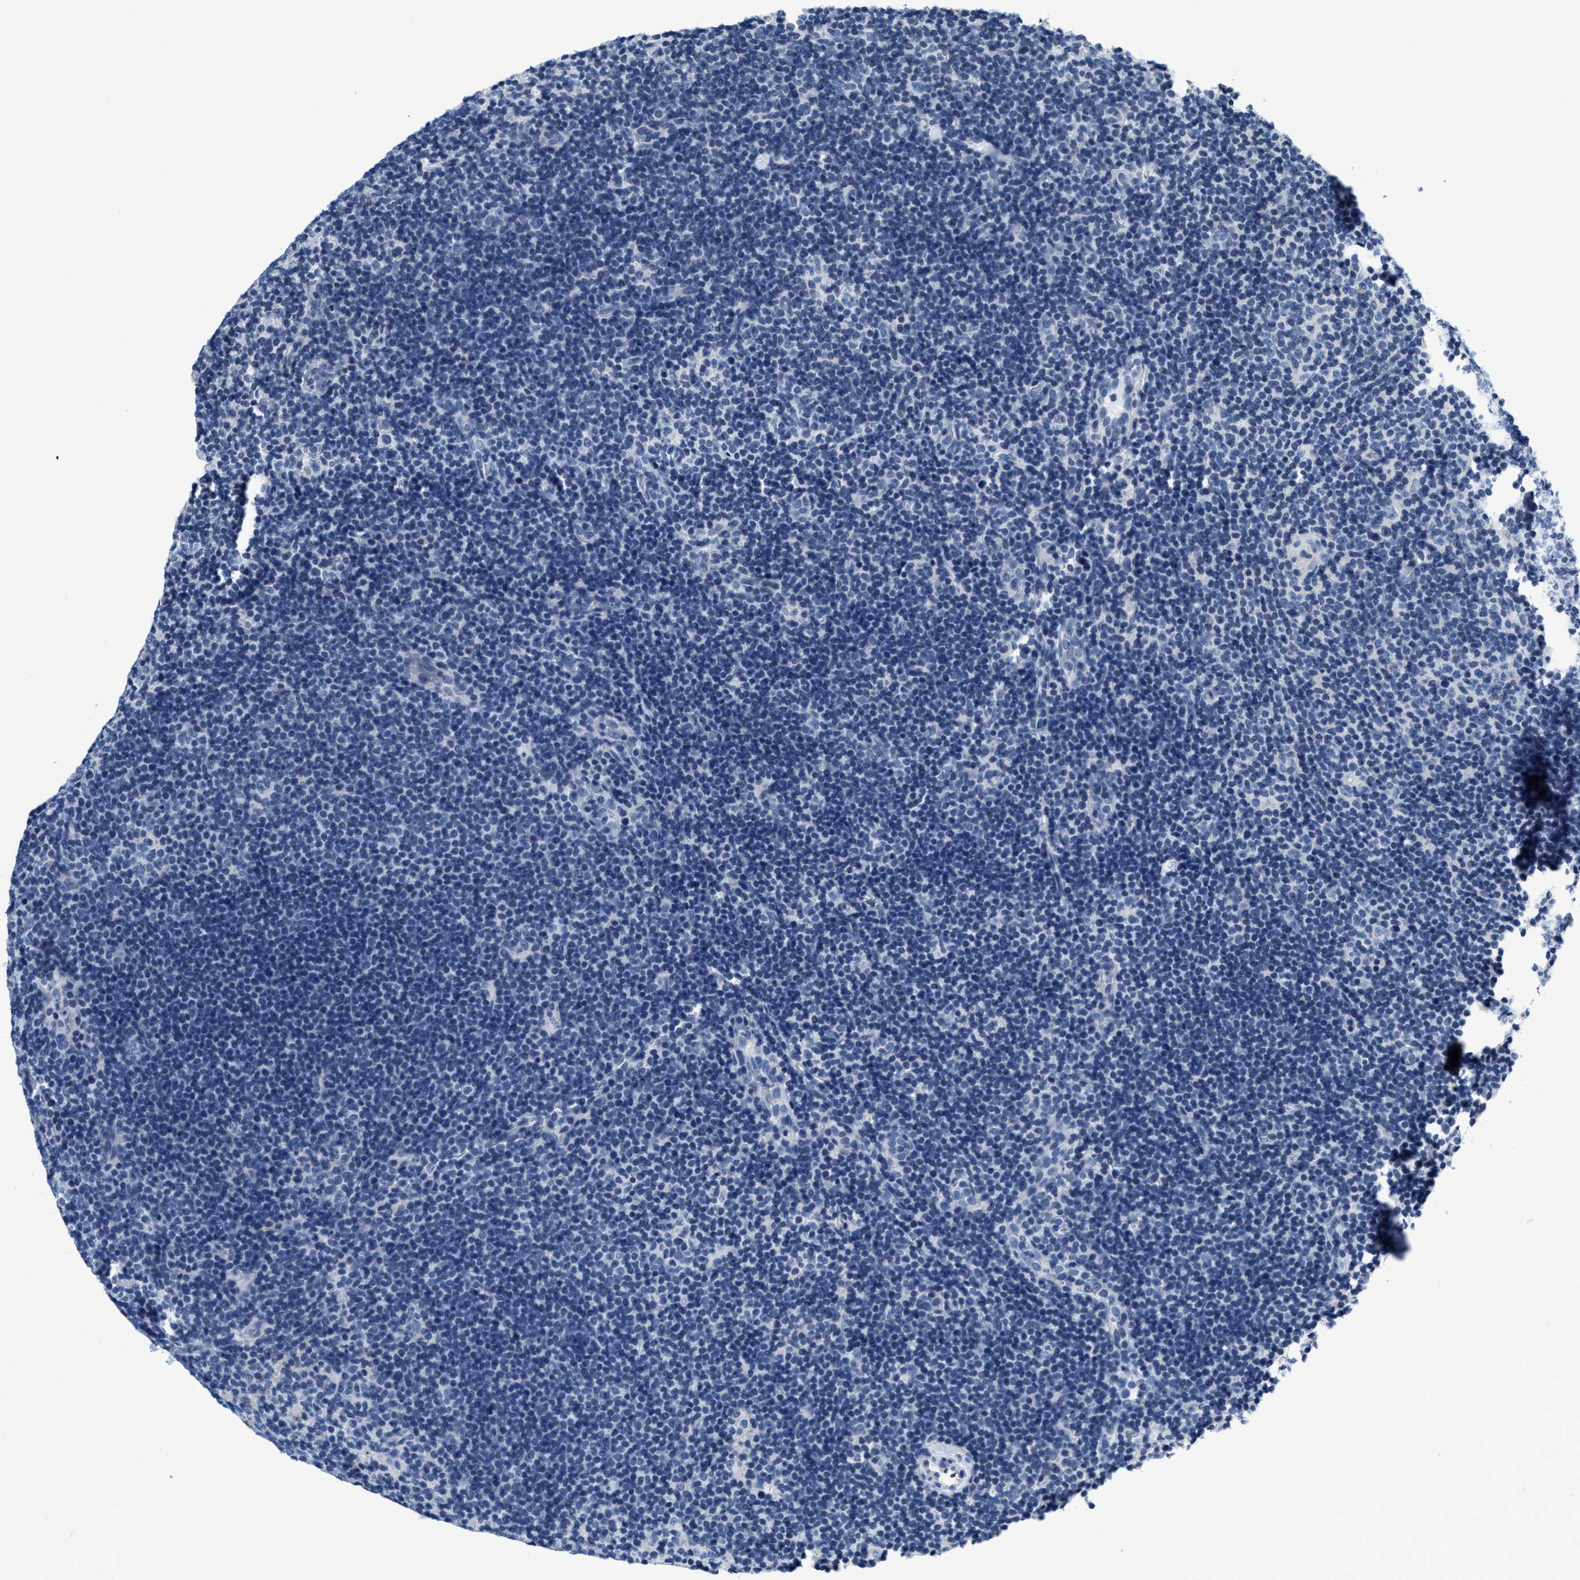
{"staining": {"intensity": "negative", "quantity": "none", "location": "none"}, "tissue": "lymphoma", "cell_type": "Tumor cells", "image_type": "cancer", "snomed": [{"axis": "morphology", "description": "Hodgkin's disease, NOS"}, {"axis": "topography", "description": "Lymph node"}], "caption": "Immunohistochemistry (IHC) of human lymphoma demonstrates no expression in tumor cells.", "gene": "ASZ1", "patient": {"sex": "female", "age": 57}}